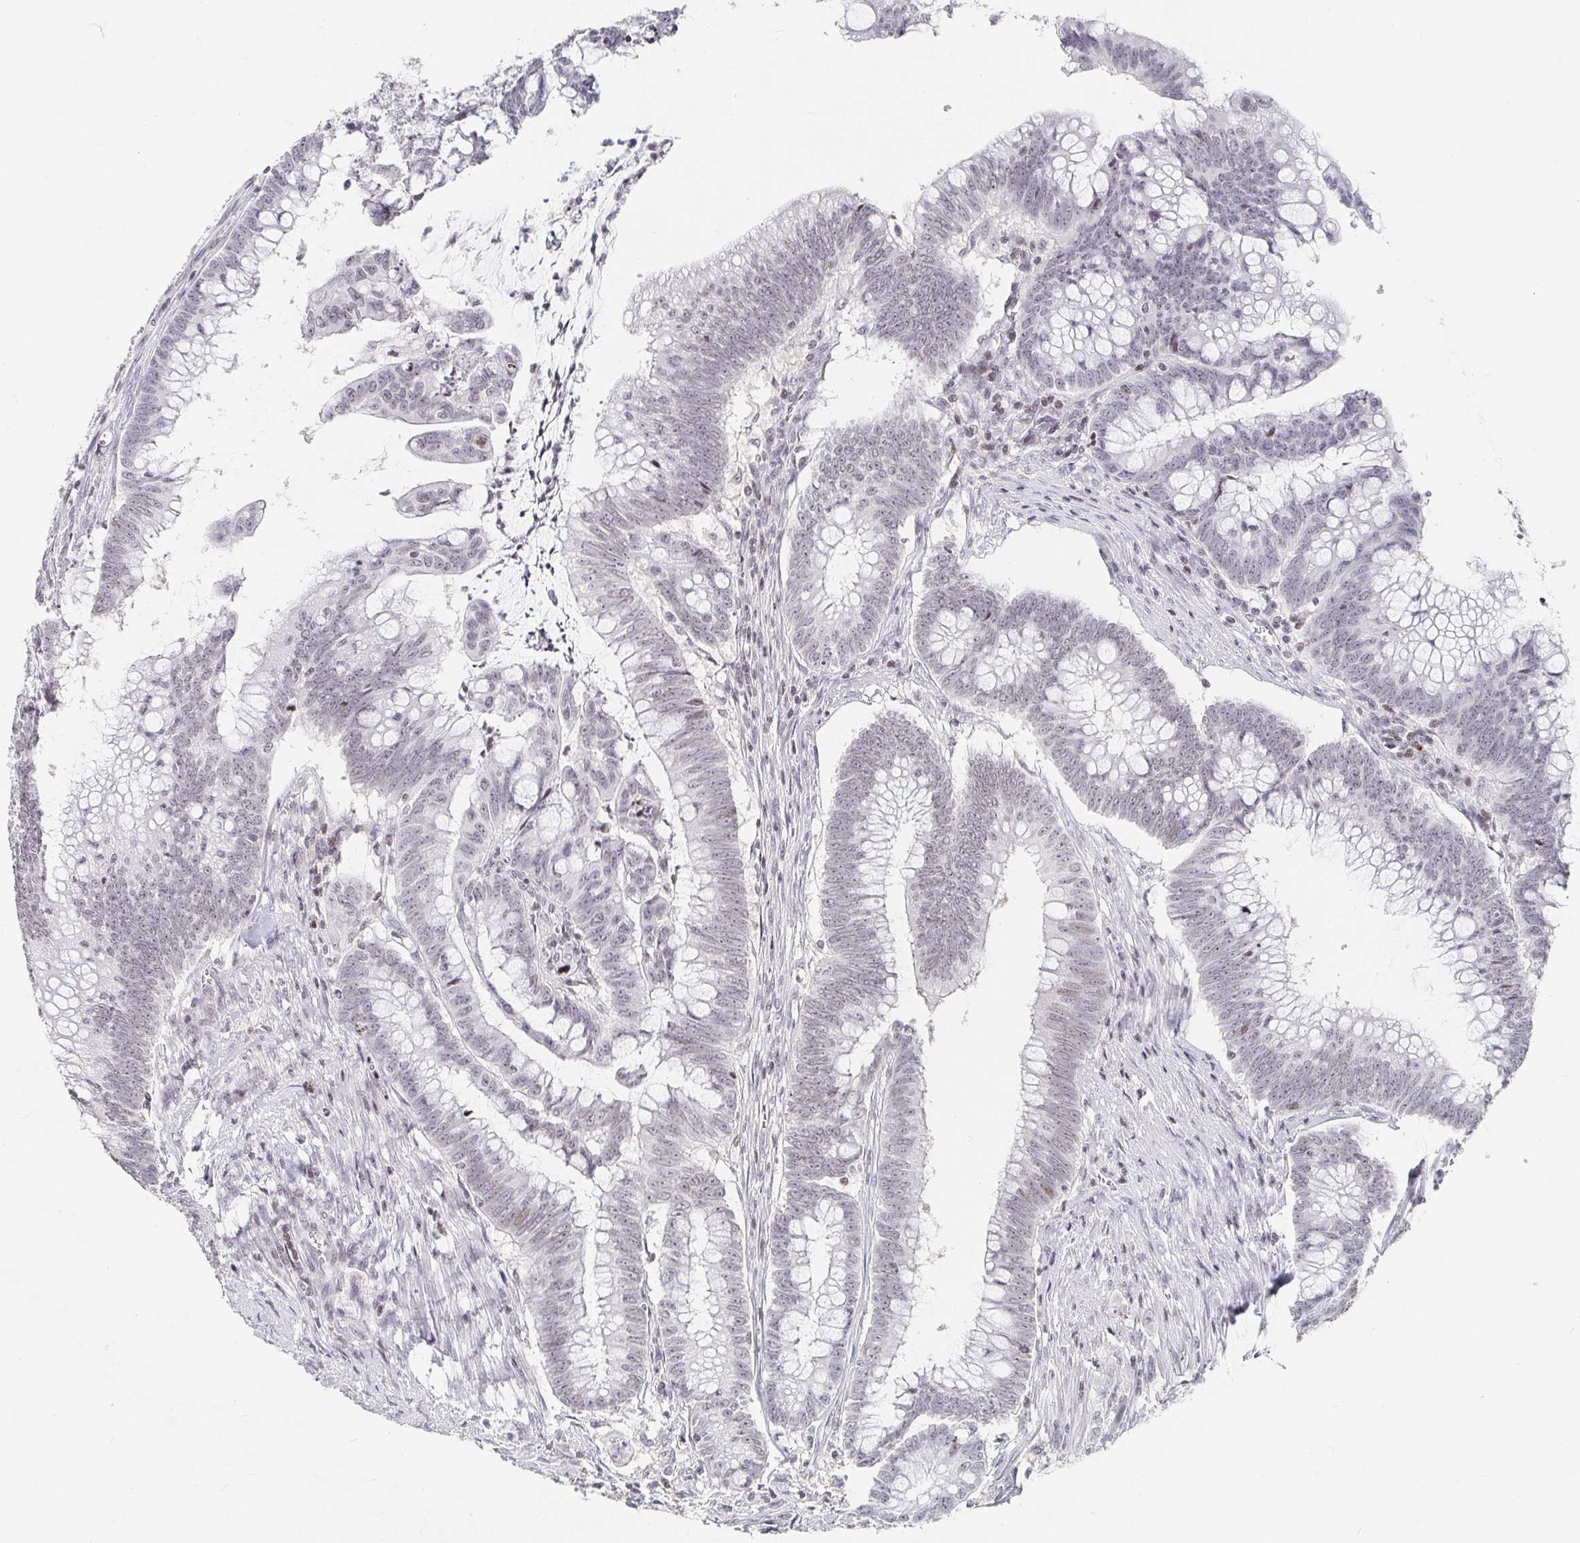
{"staining": {"intensity": "weak", "quantity": "<25%", "location": "nuclear"}, "tissue": "colorectal cancer", "cell_type": "Tumor cells", "image_type": "cancer", "snomed": [{"axis": "morphology", "description": "Adenocarcinoma, NOS"}, {"axis": "topography", "description": "Colon"}], "caption": "Immunohistochemistry image of neoplastic tissue: human colorectal cancer stained with DAB (3,3'-diaminobenzidine) shows no significant protein positivity in tumor cells.", "gene": "NME9", "patient": {"sex": "male", "age": 62}}